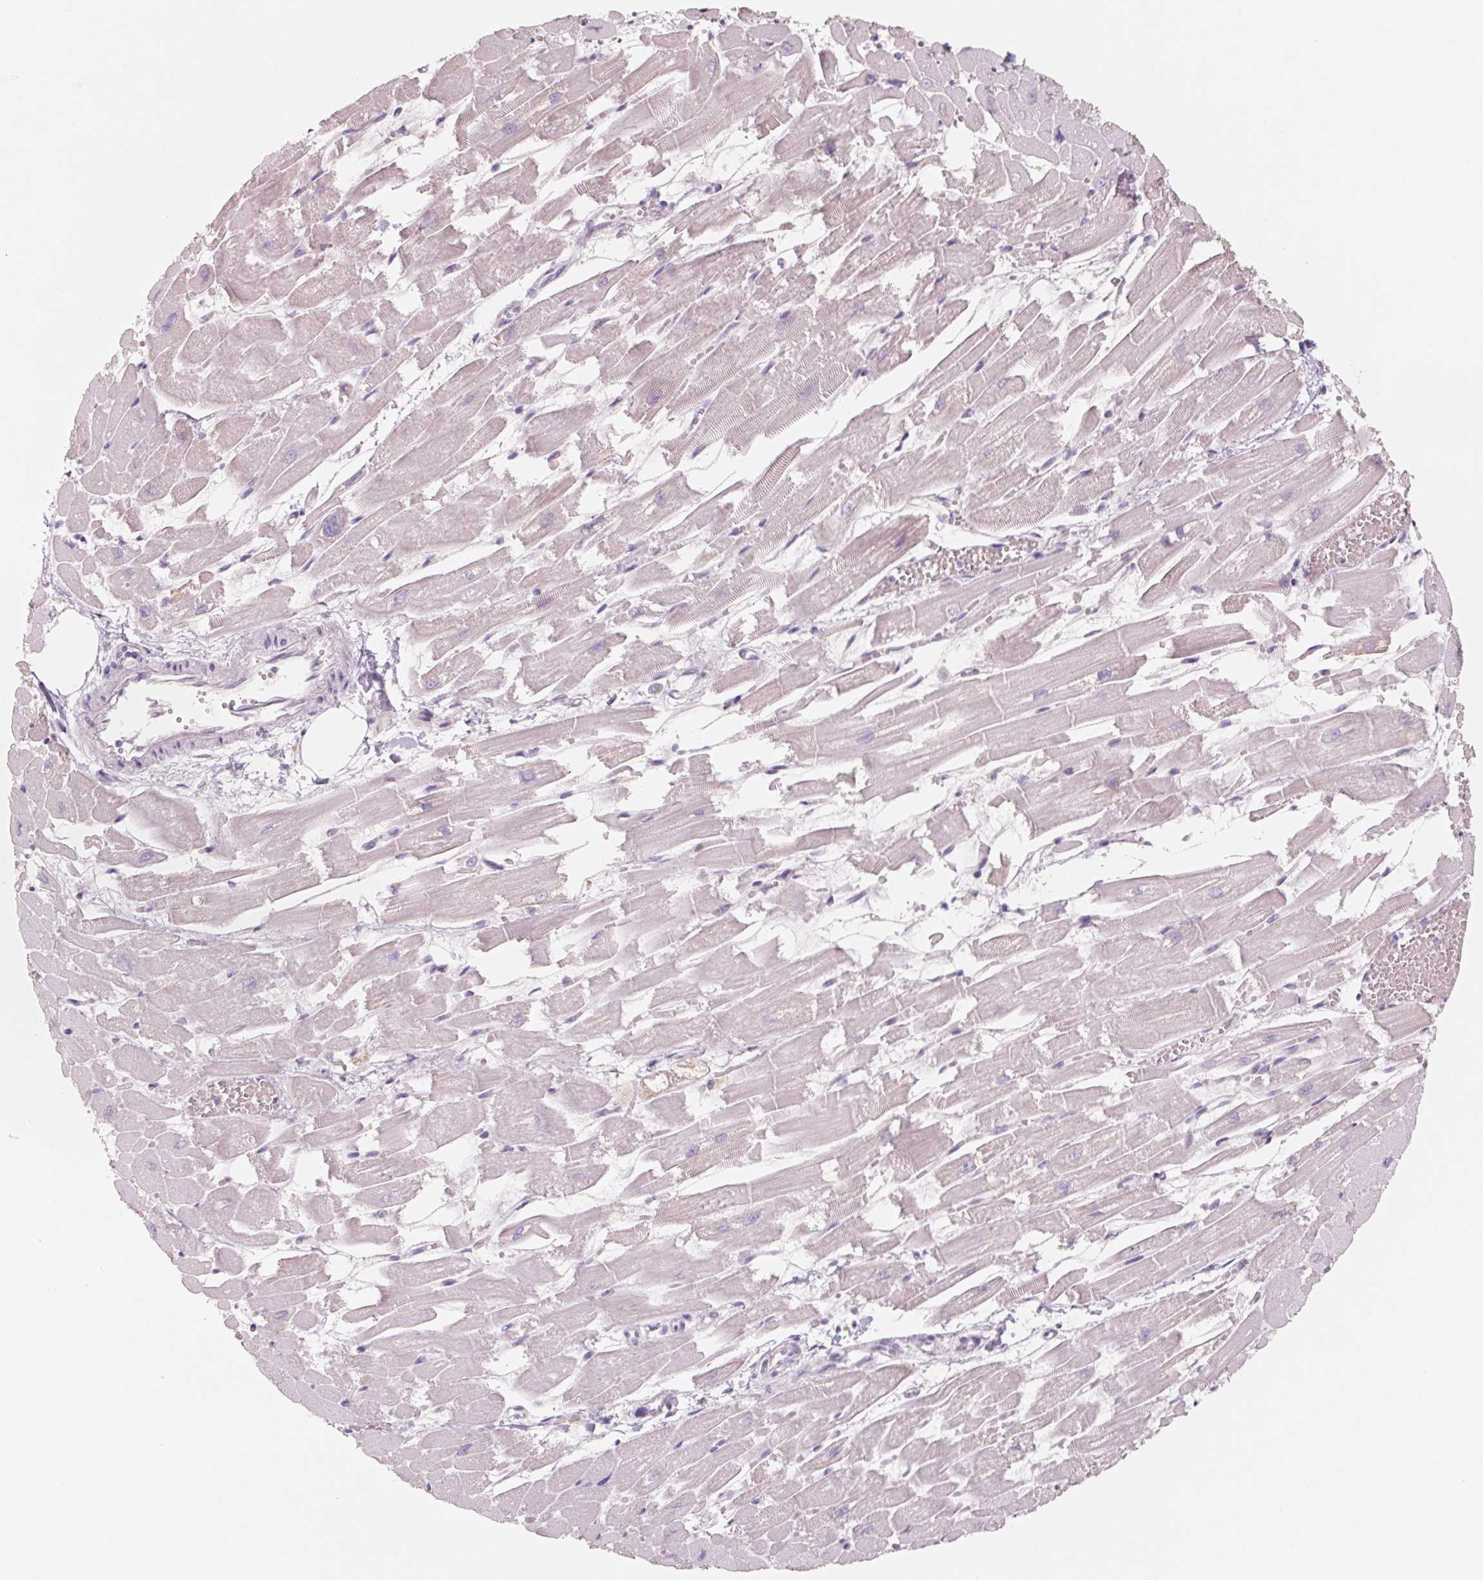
{"staining": {"intensity": "negative", "quantity": "none", "location": "none"}, "tissue": "heart muscle", "cell_type": "Cardiomyocytes", "image_type": "normal", "snomed": [{"axis": "morphology", "description": "Normal tissue, NOS"}, {"axis": "topography", "description": "Heart"}], "caption": "Immunohistochemistry of benign human heart muscle reveals no positivity in cardiomyocytes.", "gene": "POU1F1", "patient": {"sex": "female", "age": 52}}